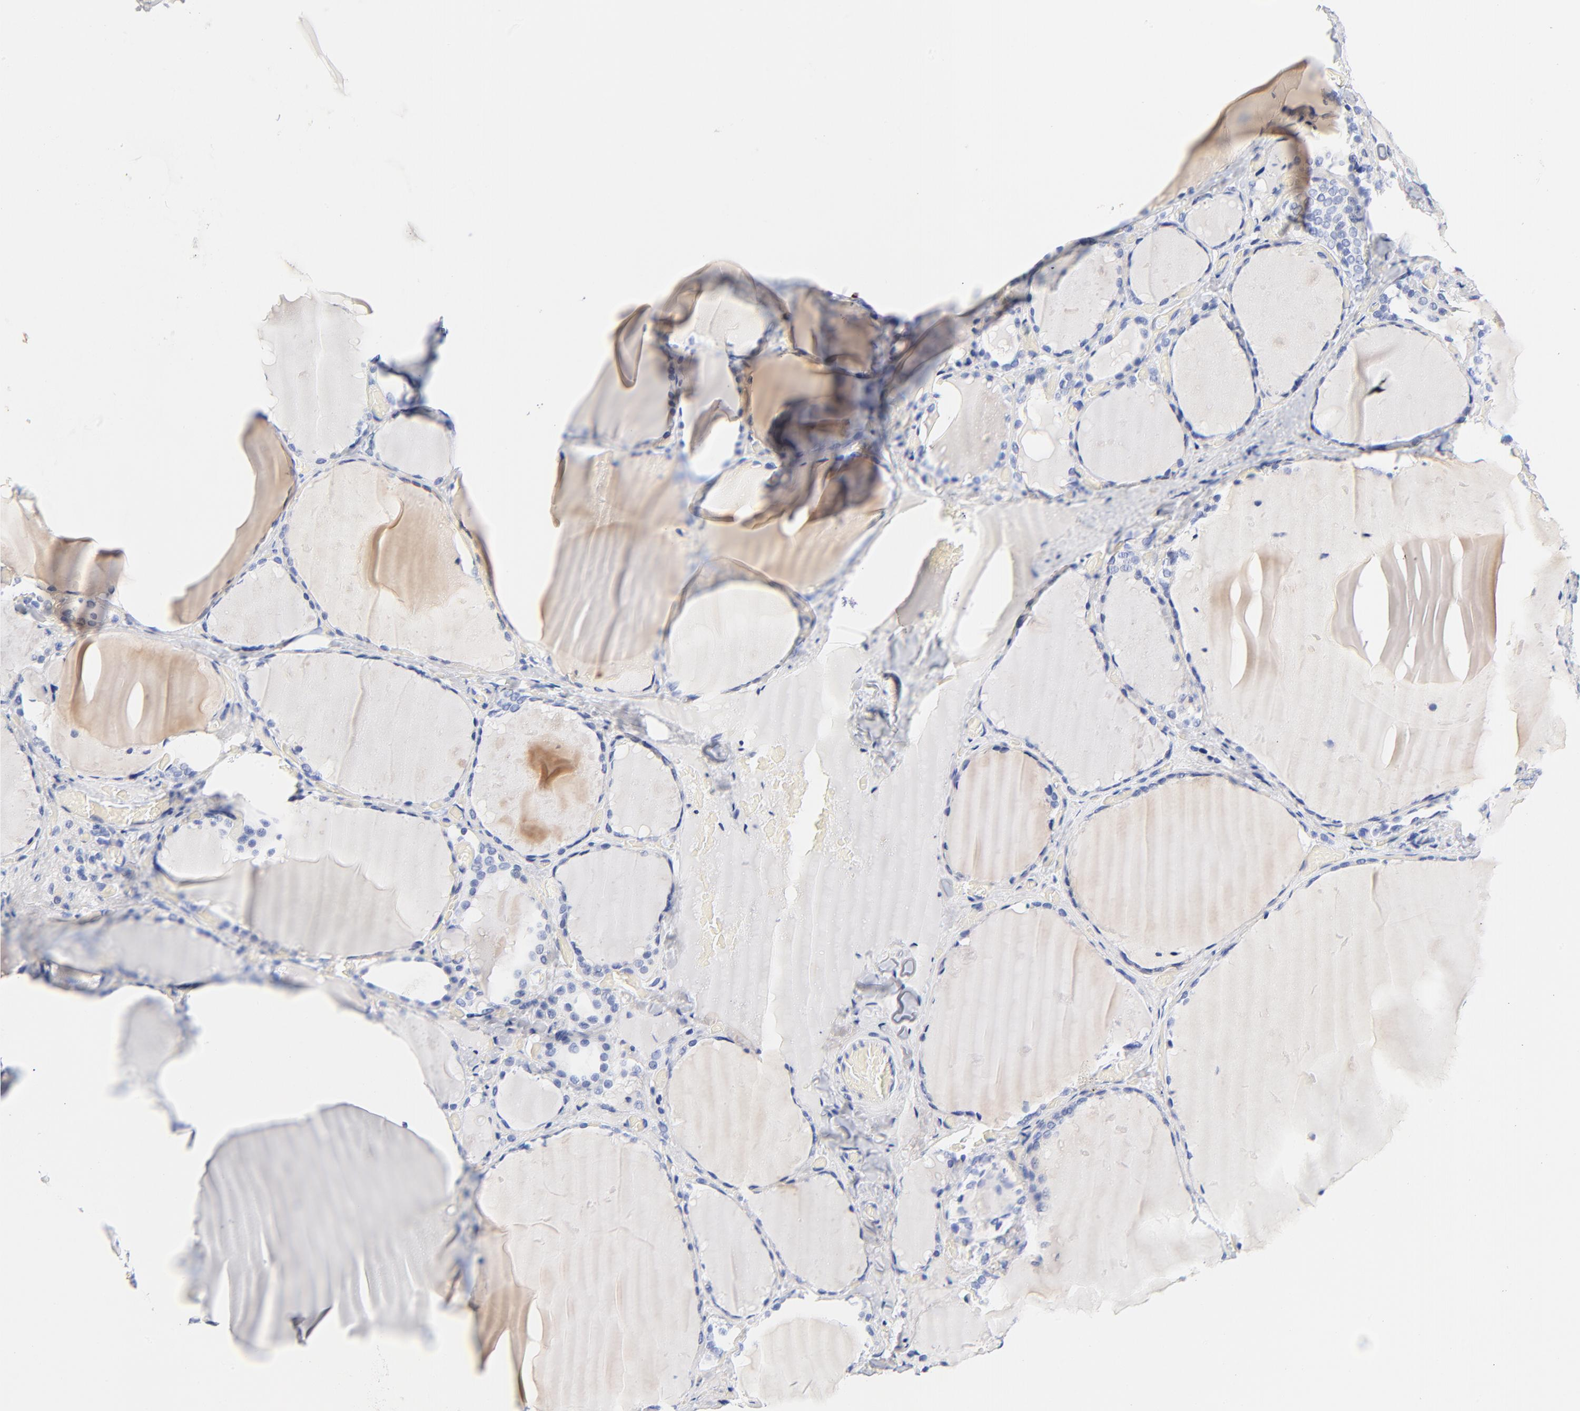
{"staining": {"intensity": "weak", "quantity": "<25%", "location": "cytoplasmic/membranous"}, "tissue": "thyroid gland", "cell_type": "Glandular cells", "image_type": "normal", "snomed": [{"axis": "morphology", "description": "Normal tissue, NOS"}, {"axis": "topography", "description": "Thyroid gland"}], "caption": "Immunohistochemical staining of unremarkable human thyroid gland reveals no significant positivity in glandular cells. Nuclei are stained in blue.", "gene": "CPS1", "patient": {"sex": "female", "age": 22}}